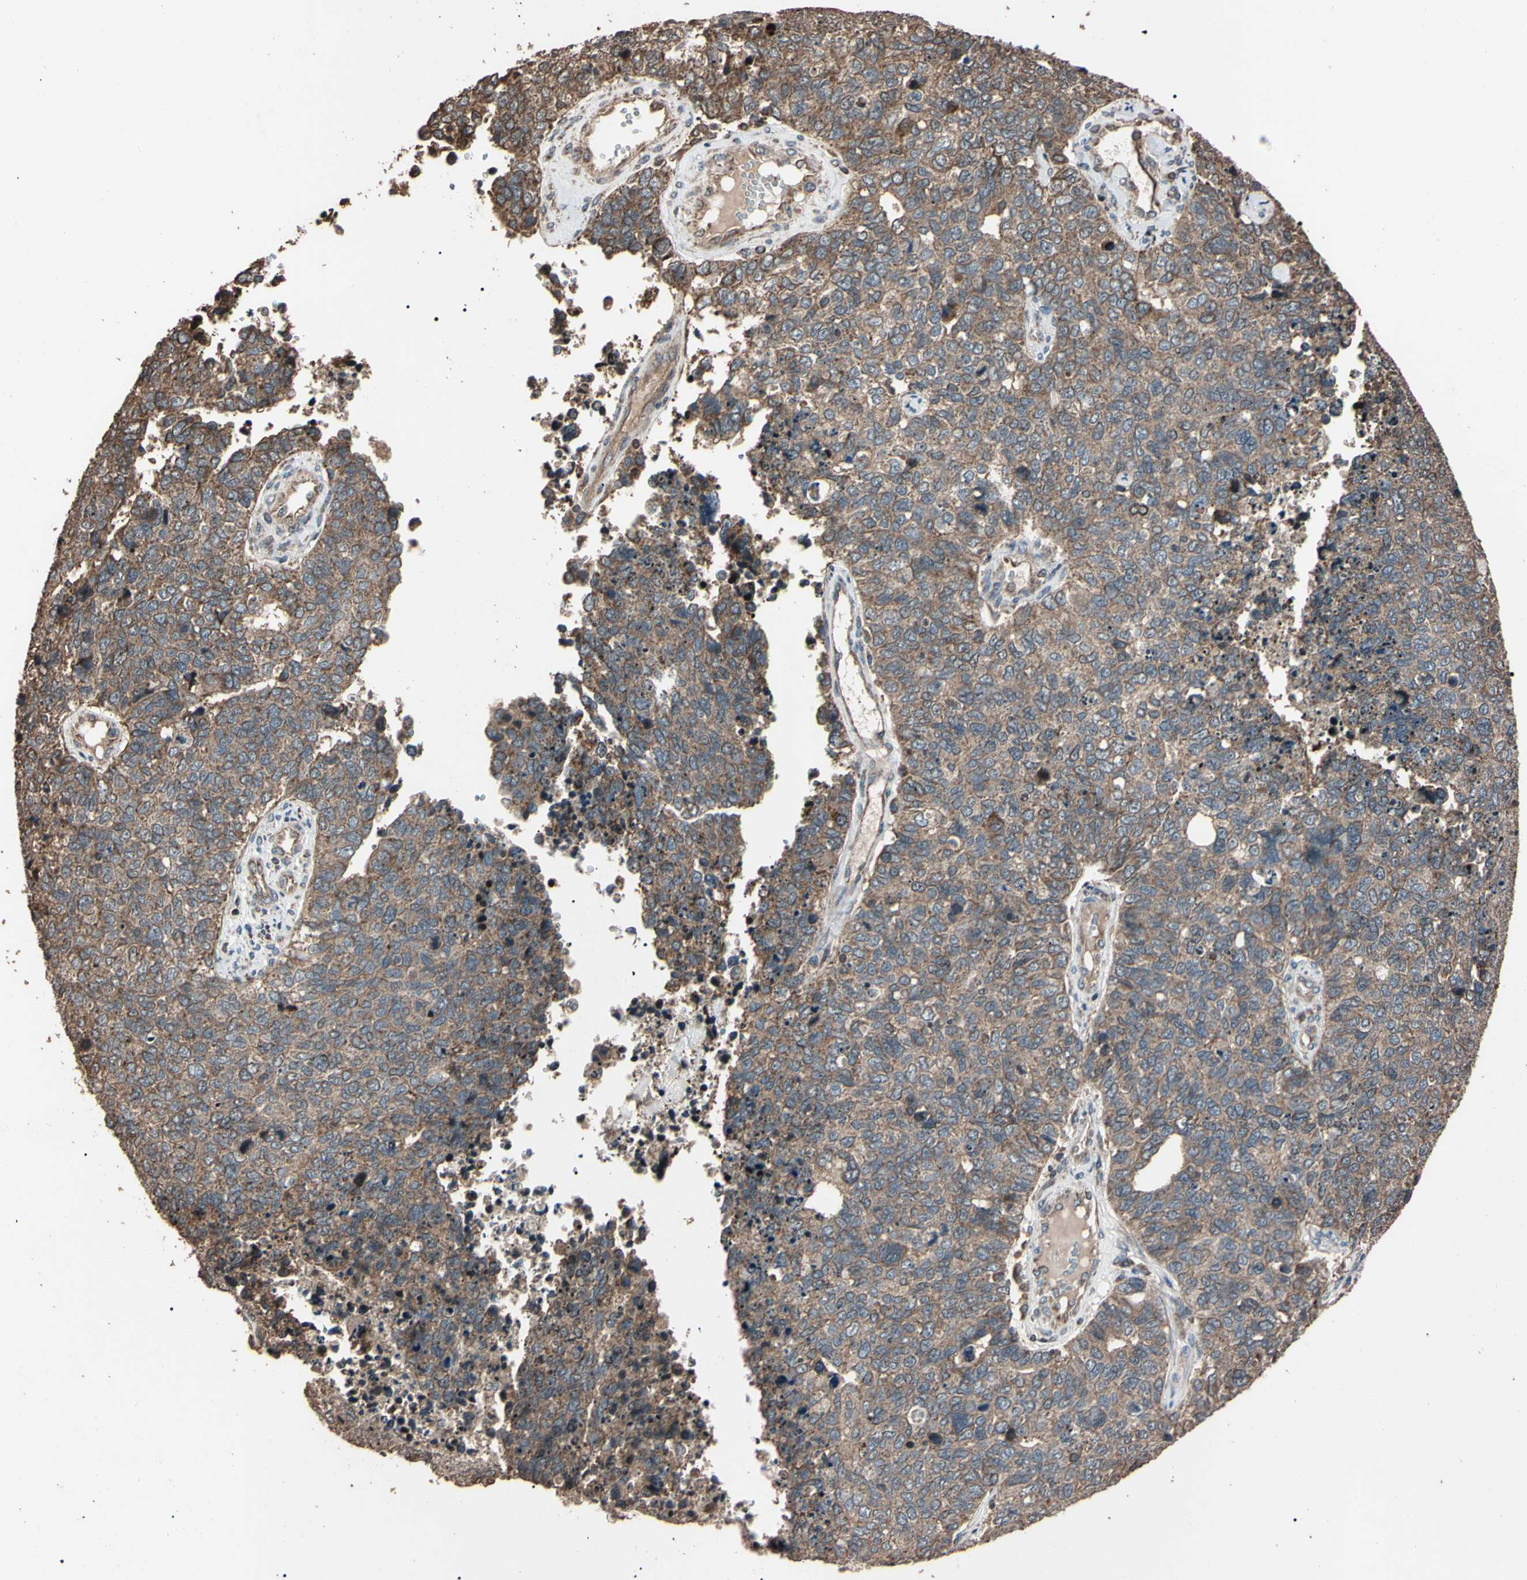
{"staining": {"intensity": "weak", "quantity": ">75%", "location": "cytoplasmic/membranous"}, "tissue": "cervical cancer", "cell_type": "Tumor cells", "image_type": "cancer", "snomed": [{"axis": "morphology", "description": "Squamous cell carcinoma, NOS"}, {"axis": "topography", "description": "Cervix"}], "caption": "Immunohistochemistry of human squamous cell carcinoma (cervical) displays low levels of weak cytoplasmic/membranous staining in about >75% of tumor cells.", "gene": "TNFRSF1A", "patient": {"sex": "female", "age": 63}}